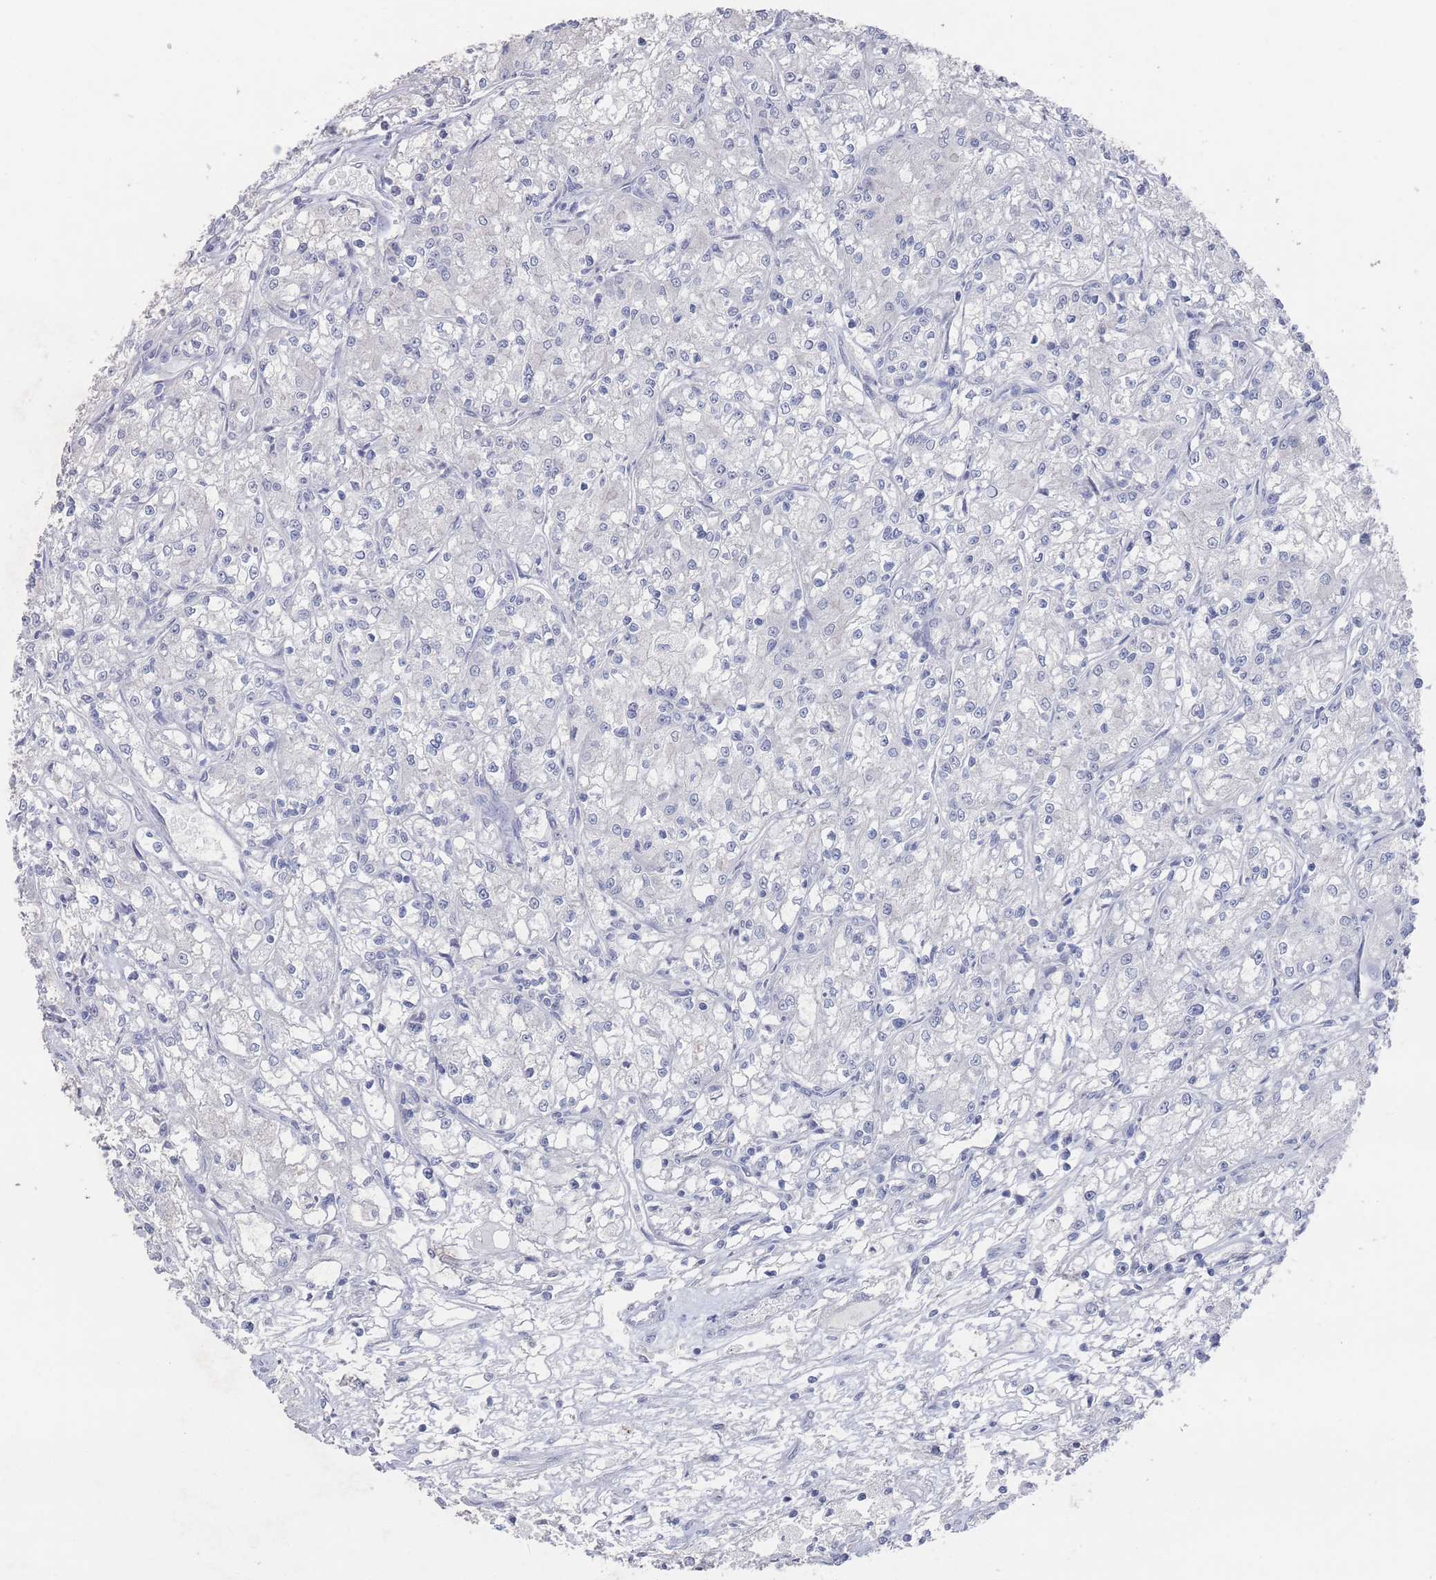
{"staining": {"intensity": "negative", "quantity": "none", "location": "none"}, "tissue": "renal cancer", "cell_type": "Tumor cells", "image_type": "cancer", "snomed": [{"axis": "morphology", "description": "Adenocarcinoma, NOS"}, {"axis": "topography", "description": "Kidney"}], "caption": "Human renal cancer stained for a protein using immunohistochemistry (IHC) shows no positivity in tumor cells.", "gene": "PROM2", "patient": {"sex": "female", "age": 59}}